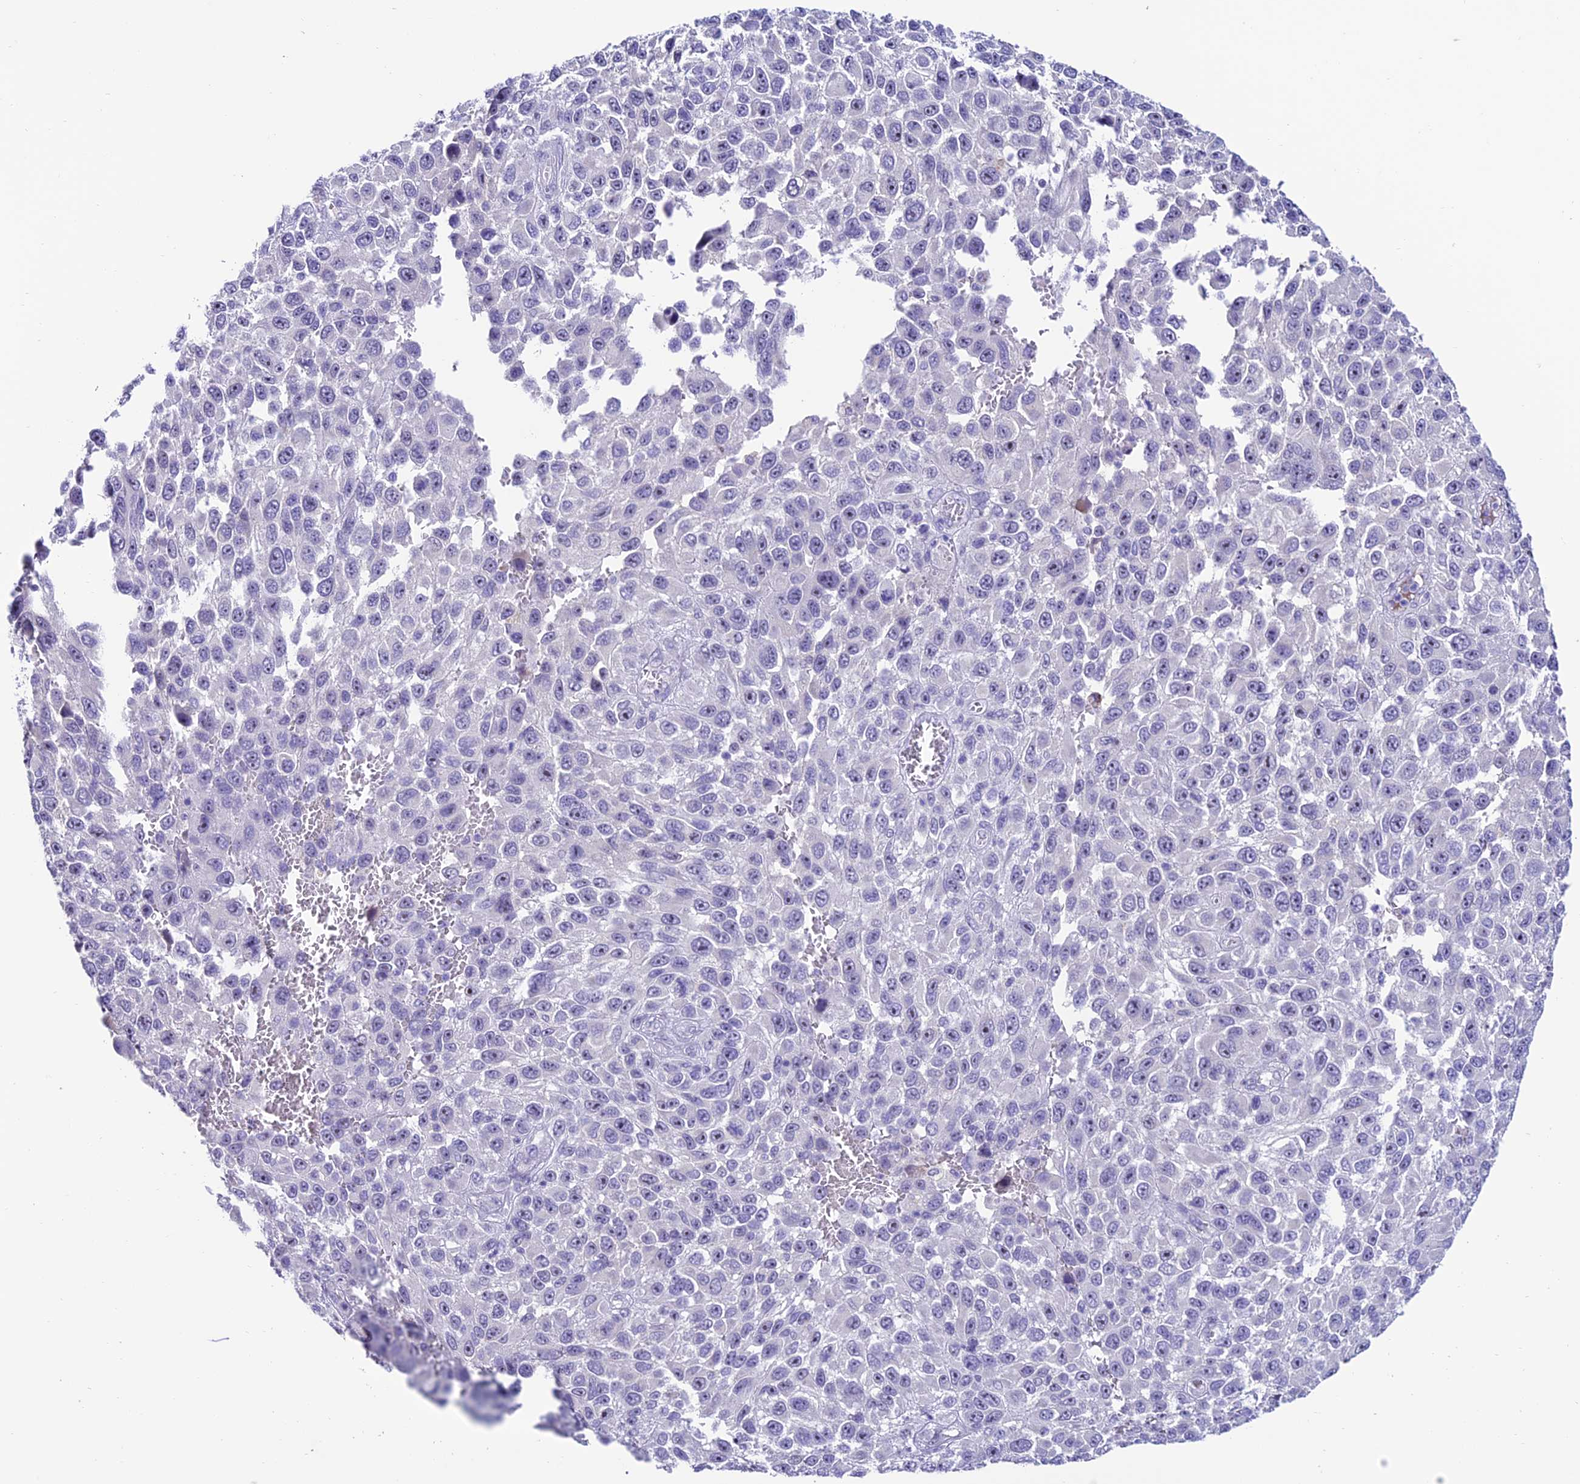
{"staining": {"intensity": "negative", "quantity": "none", "location": "none"}, "tissue": "melanoma", "cell_type": "Tumor cells", "image_type": "cancer", "snomed": [{"axis": "morphology", "description": "Normal tissue, NOS"}, {"axis": "morphology", "description": "Malignant melanoma, NOS"}, {"axis": "topography", "description": "Skin"}], "caption": "Tumor cells are negative for protein expression in human melanoma.", "gene": "SLC10A1", "patient": {"sex": "female", "age": 96}}